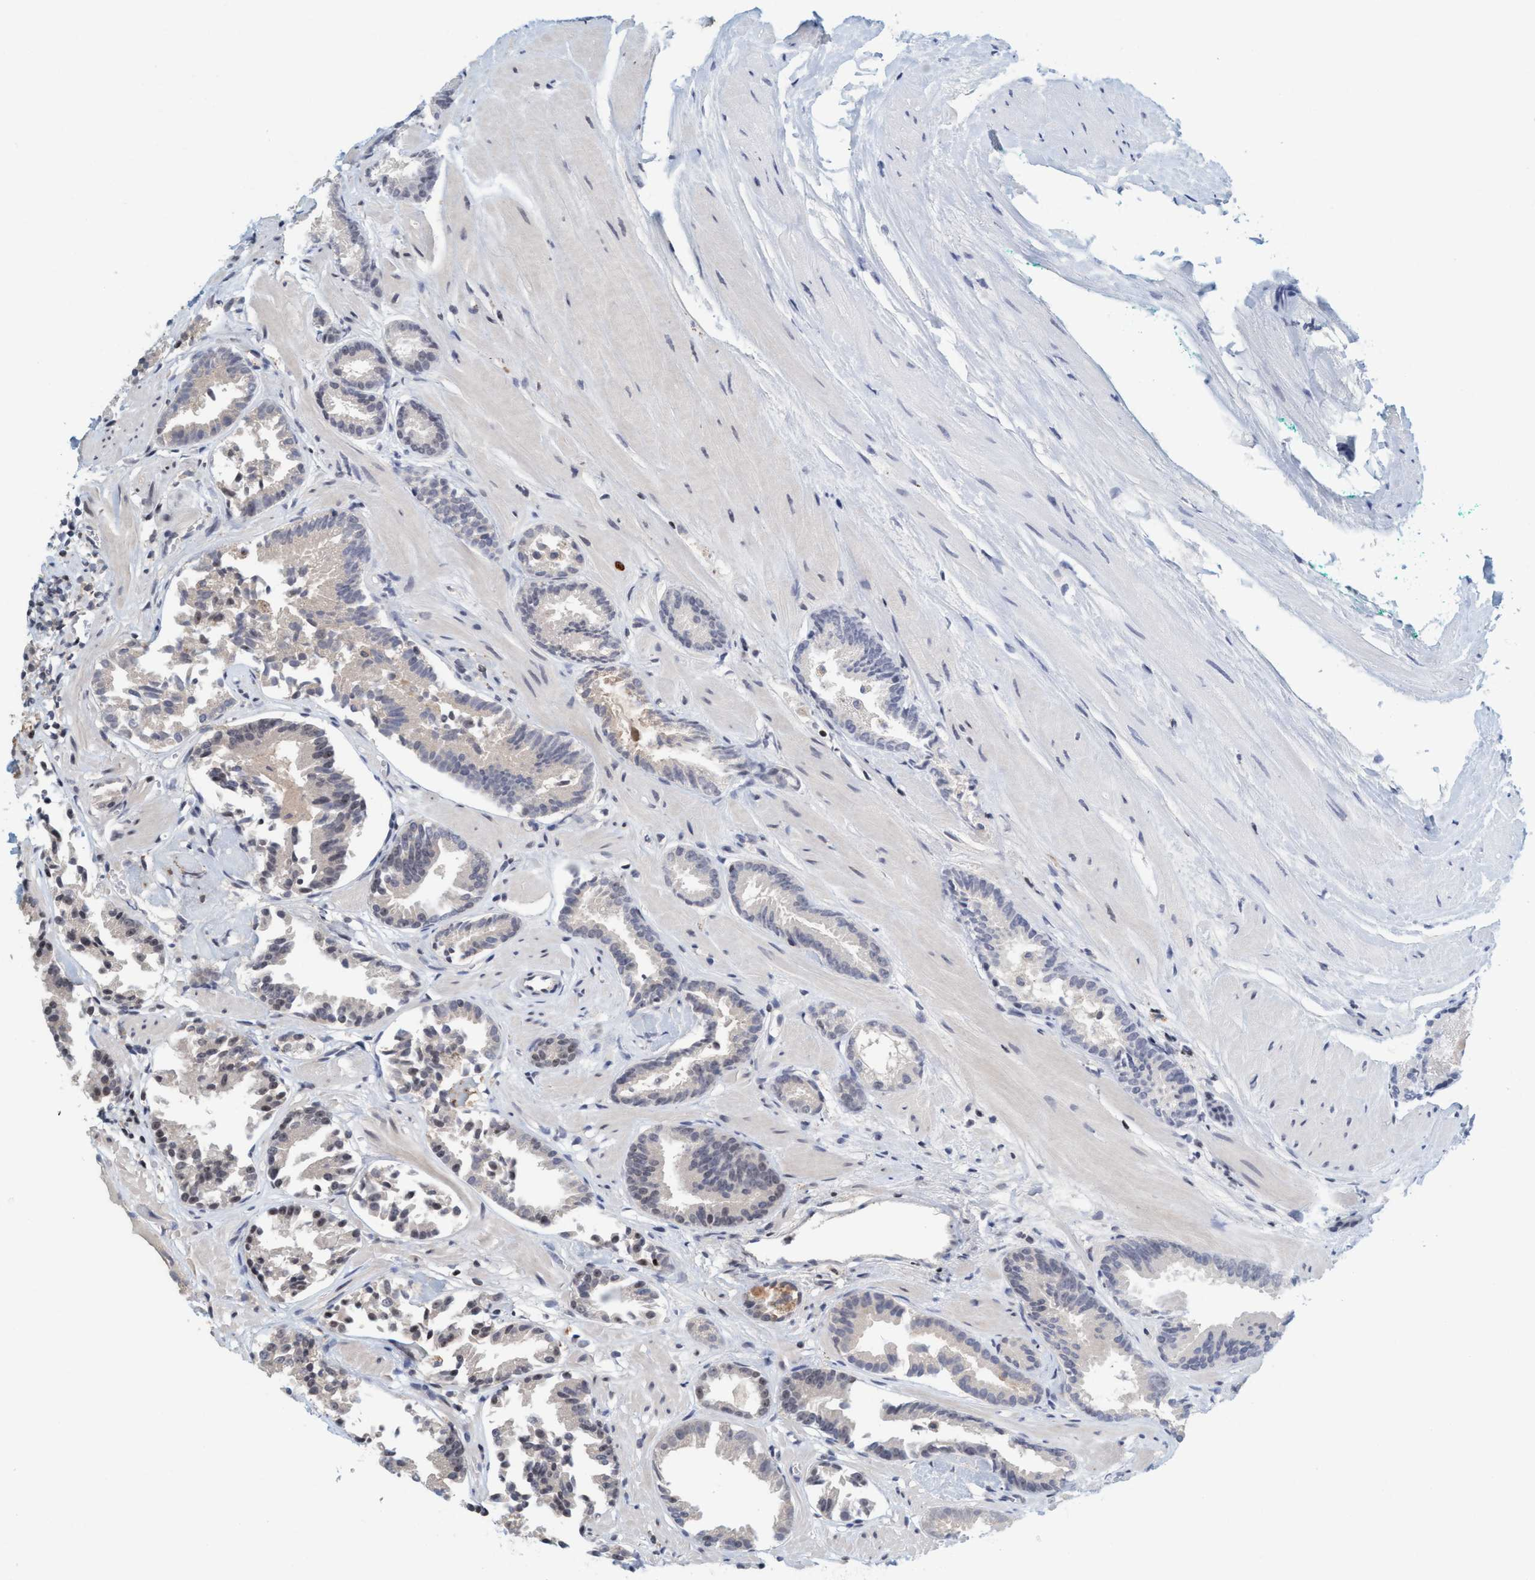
{"staining": {"intensity": "negative", "quantity": "none", "location": "none"}, "tissue": "prostate cancer", "cell_type": "Tumor cells", "image_type": "cancer", "snomed": [{"axis": "morphology", "description": "Adenocarcinoma, Low grade"}, {"axis": "topography", "description": "Prostate"}], "caption": "Prostate cancer stained for a protein using IHC exhibits no positivity tumor cells.", "gene": "SMCR8", "patient": {"sex": "male", "age": 51}}